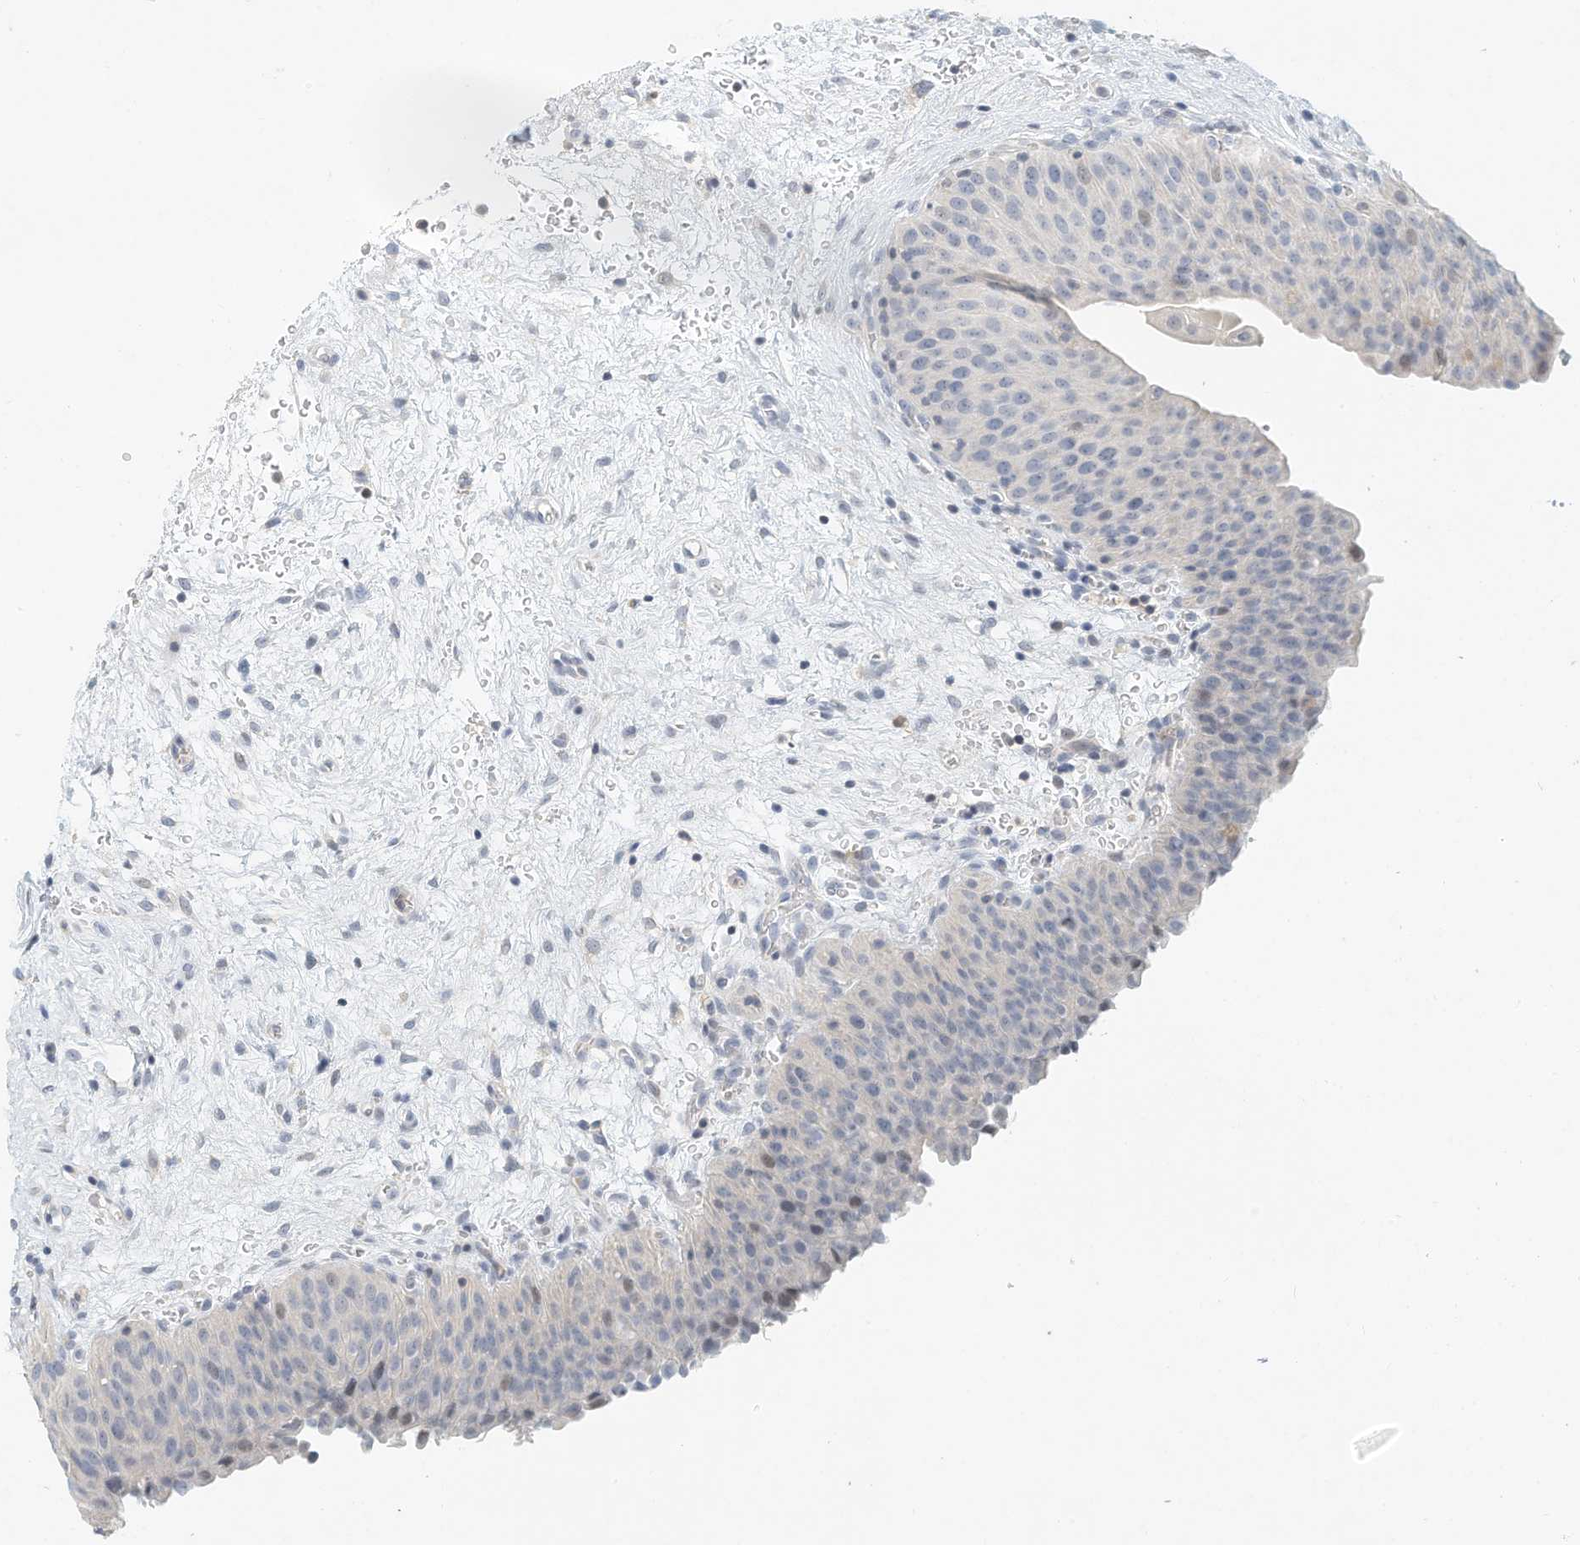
{"staining": {"intensity": "weak", "quantity": "<25%", "location": "cytoplasmic/membranous"}, "tissue": "urinary bladder", "cell_type": "Urothelial cells", "image_type": "normal", "snomed": [{"axis": "morphology", "description": "Normal tissue, NOS"}, {"axis": "morphology", "description": "Dysplasia, NOS"}, {"axis": "topography", "description": "Urinary bladder"}], "caption": "Immunohistochemistry micrograph of unremarkable human urinary bladder stained for a protein (brown), which exhibits no expression in urothelial cells.", "gene": "MICAL1", "patient": {"sex": "male", "age": 35}}